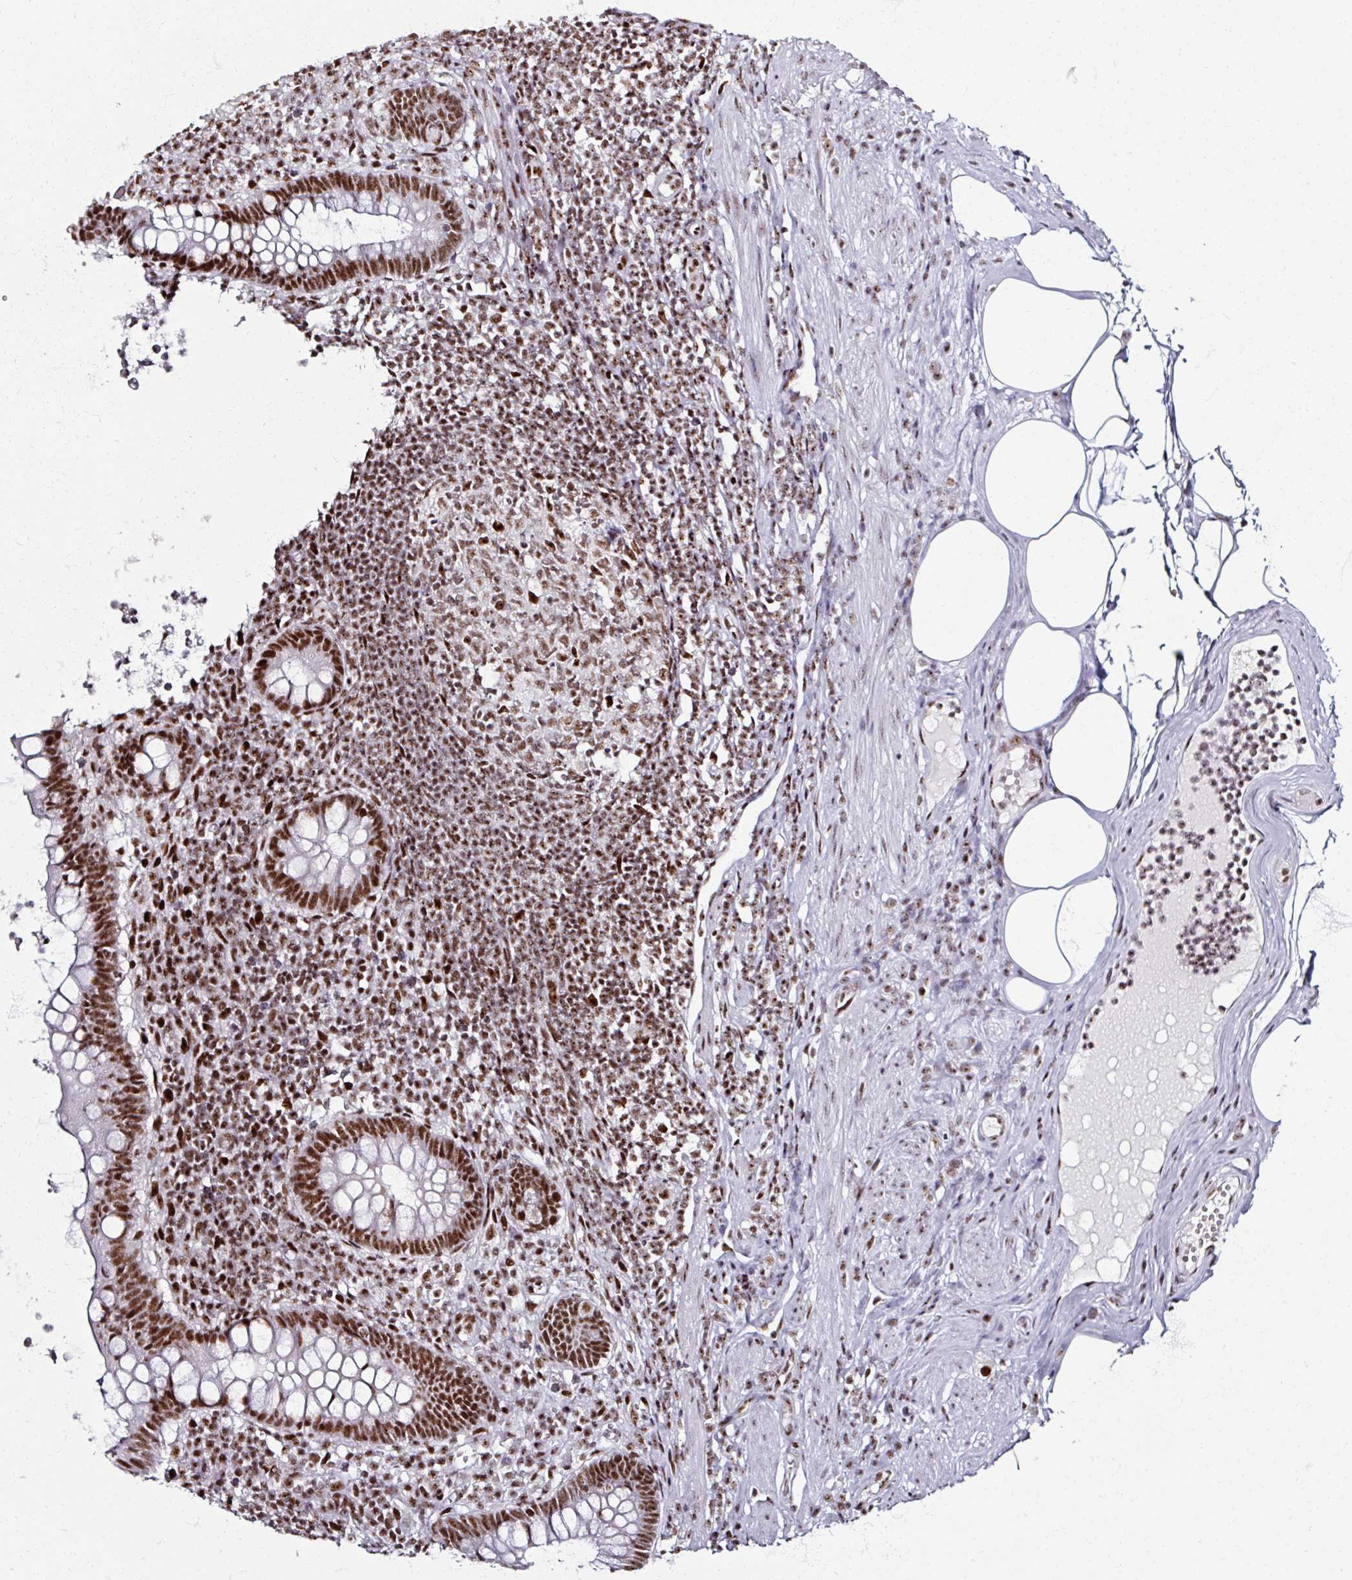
{"staining": {"intensity": "strong", "quantity": ">75%", "location": "nuclear"}, "tissue": "appendix", "cell_type": "Glandular cells", "image_type": "normal", "snomed": [{"axis": "morphology", "description": "Normal tissue, NOS"}, {"axis": "topography", "description": "Appendix"}], "caption": "A high amount of strong nuclear staining is identified in about >75% of glandular cells in benign appendix.", "gene": "ADAR", "patient": {"sex": "female", "age": 56}}